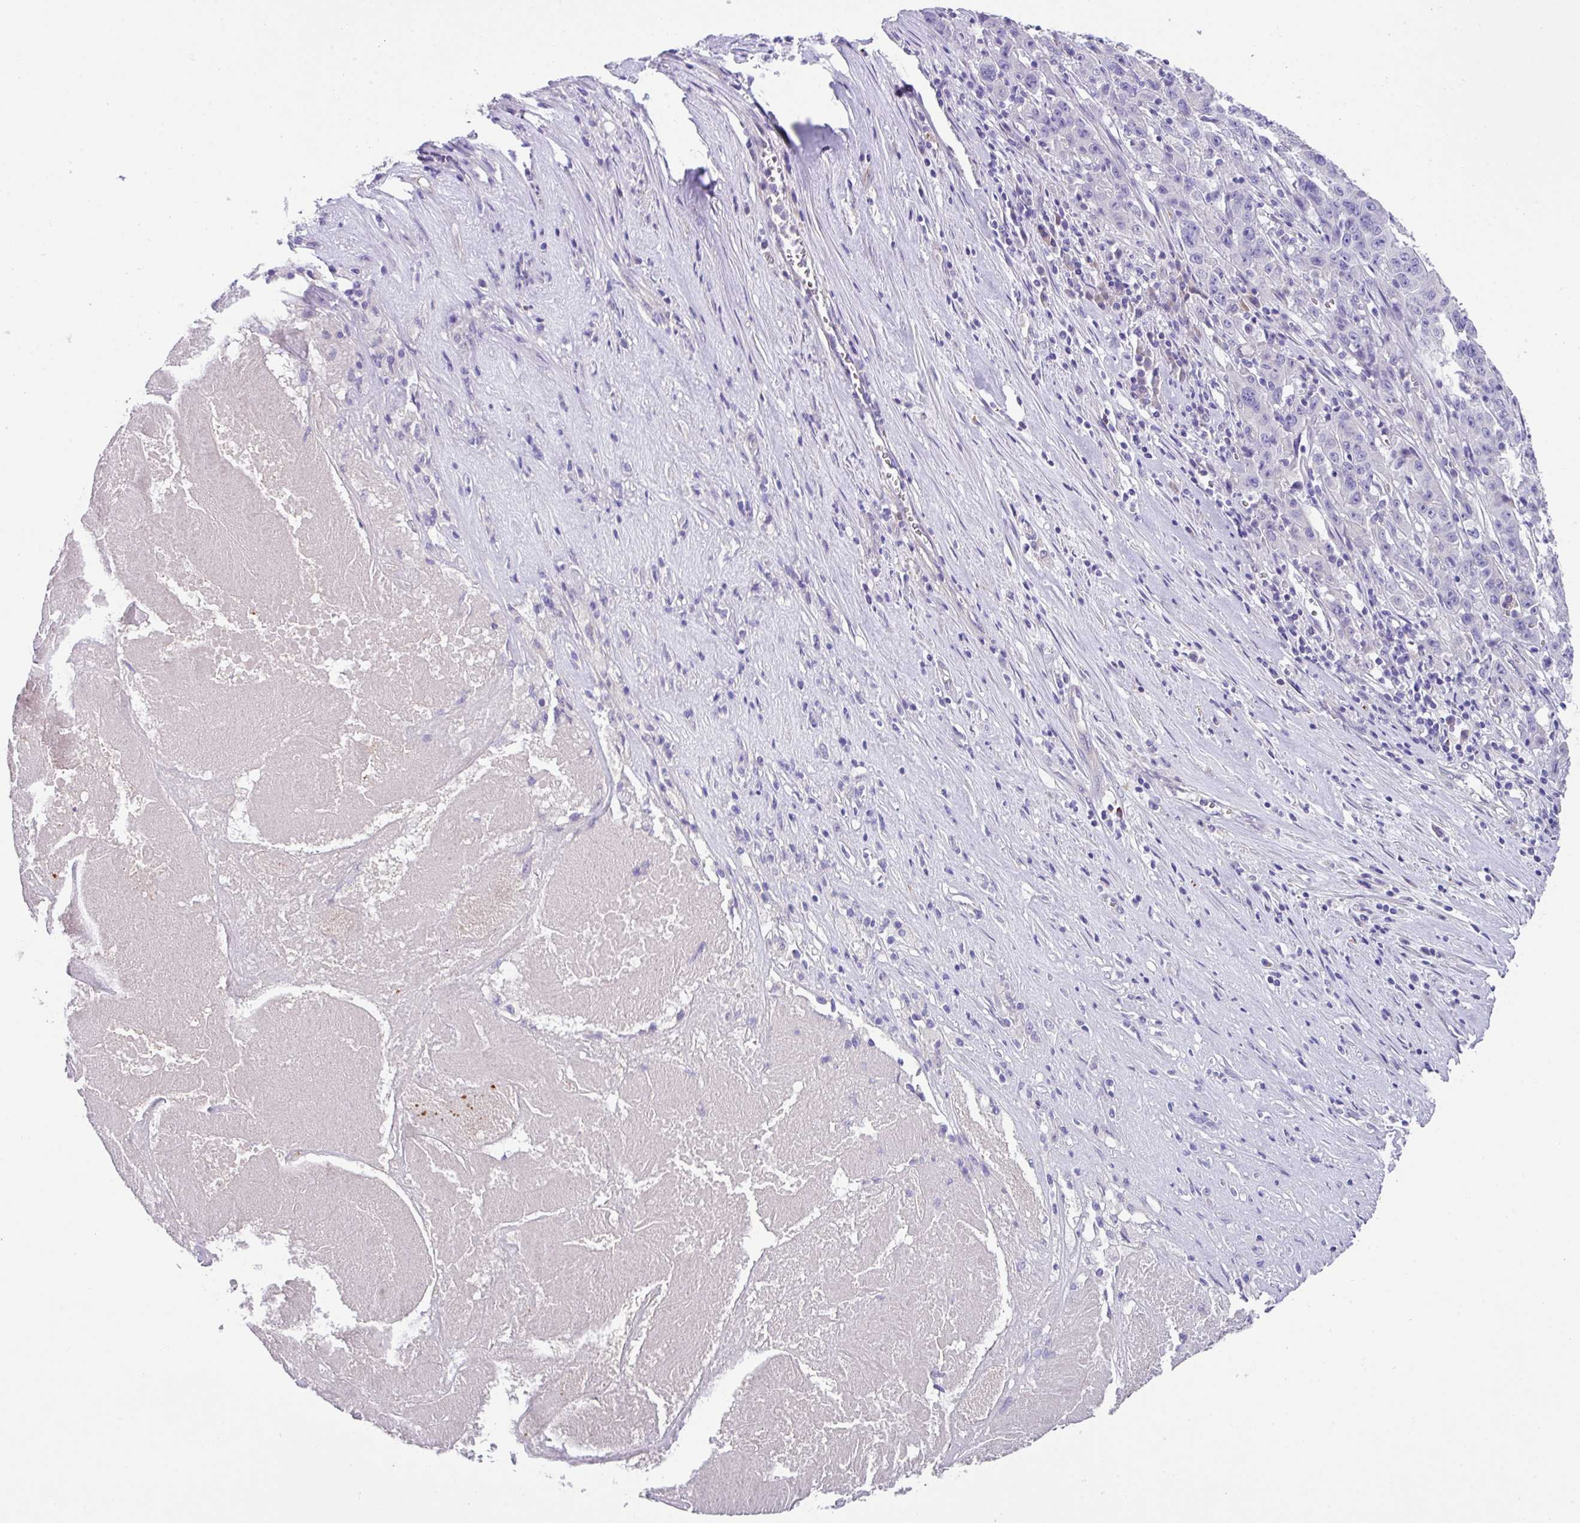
{"staining": {"intensity": "negative", "quantity": "none", "location": "none"}, "tissue": "pancreatic cancer", "cell_type": "Tumor cells", "image_type": "cancer", "snomed": [{"axis": "morphology", "description": "Adenocarcinoma, NOS"}, {"axis": "topography", "description": "Pancreas"}], "caption": "A micrograph of human pancreatic adenocarcinoma is negative for staining in tumor cells. (DAB (3,3'-diaminobenzidine) immunohistochemistry (IHC) visualized using brightfield microscopy, high magnification).", "gene": "DNAL1", "patient": {"sex": "male", "age": 63}}